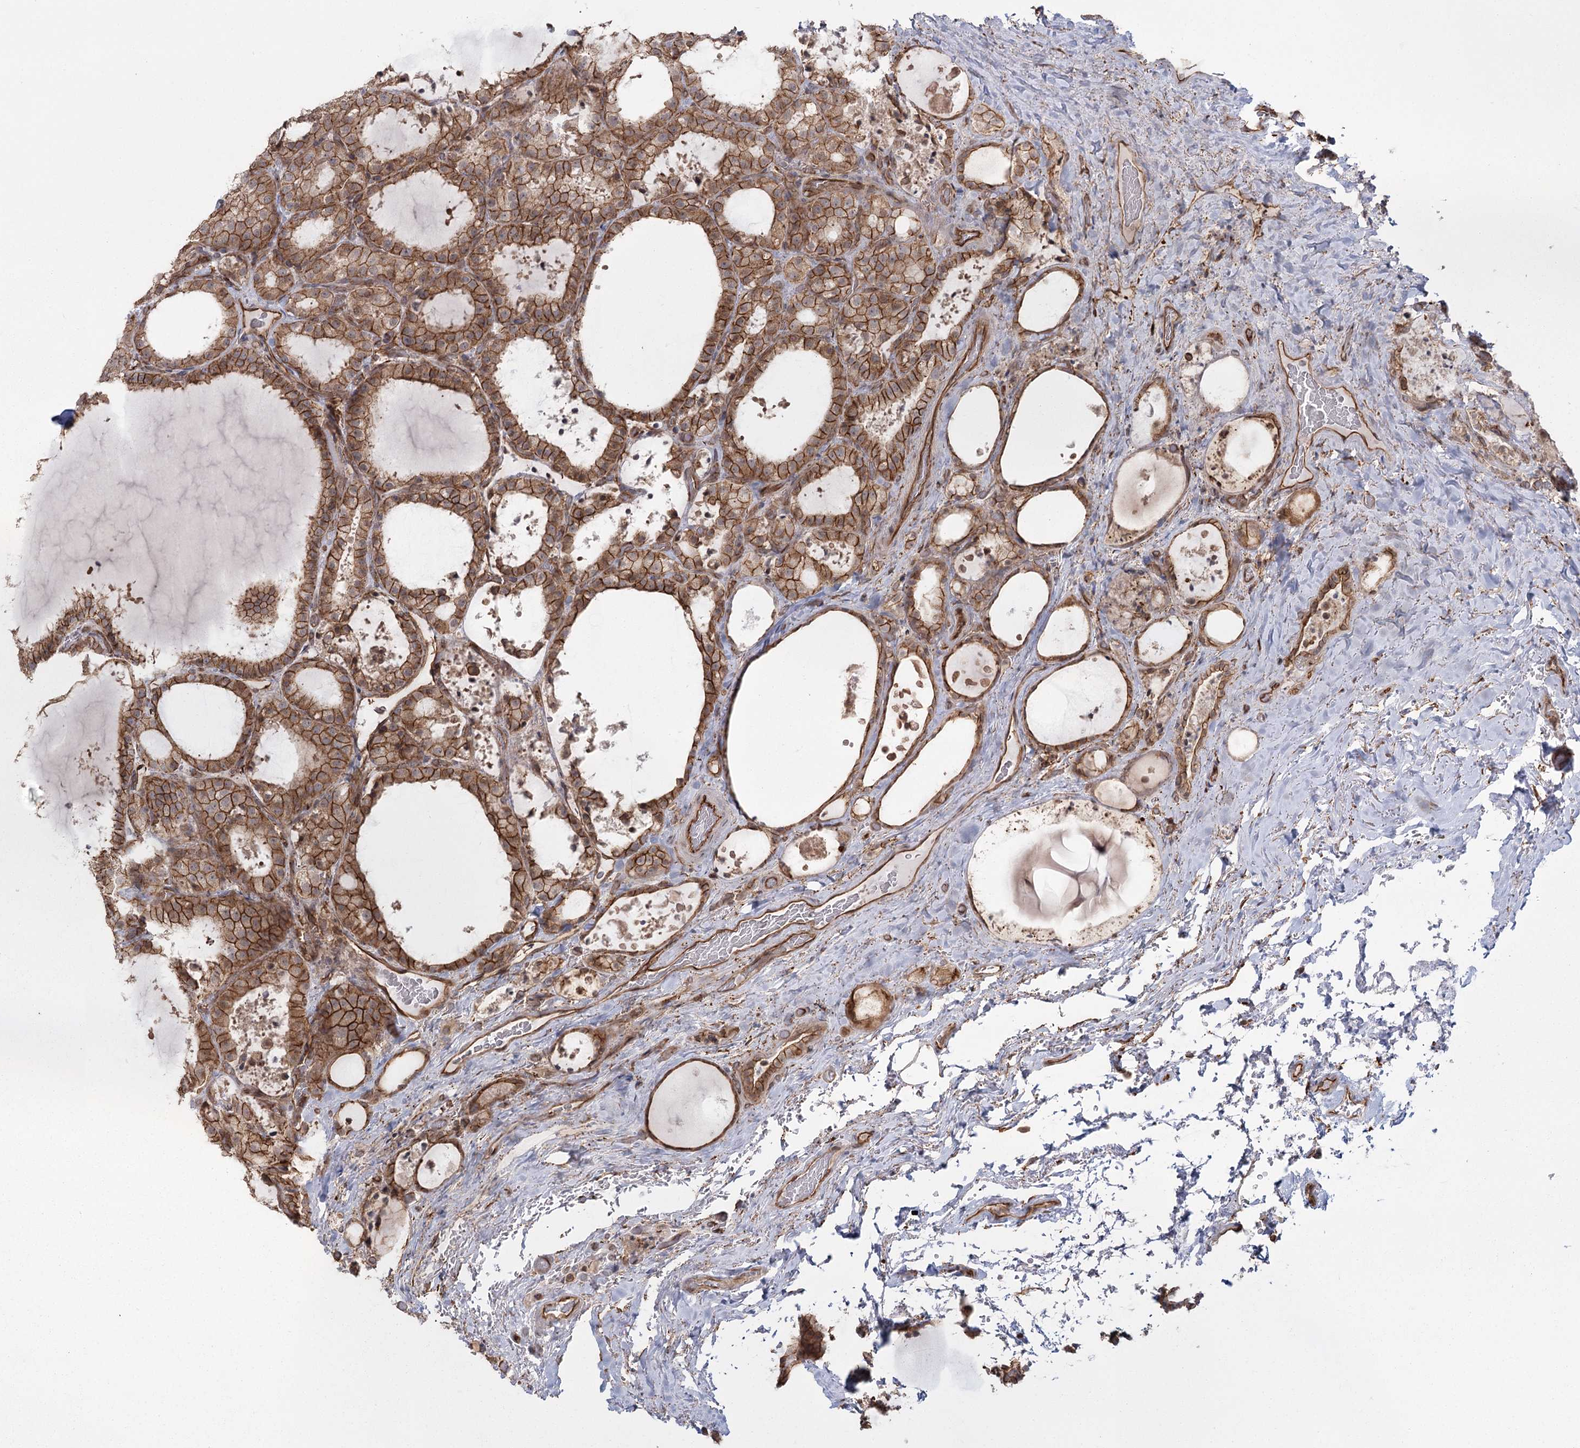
{"staining": {"intensity": "moderate", "quantity": ">75%", "location": "cytoplasmic/membranous"}, "tissue": "thyroid cancer", "cell_type": "Tumor cells", "image_type": "cancer", "snomed": [{"axis": "morphology", "description": "Papillary adenocarcinoma, NOS"}, {"axis": "topography", "description": "Thyroid gland"}], "caption": "Protein expression analysis of papillary adenocarcinoma (thyroid) demonstrates moderate cytoplasmic/membranous expression in about >75% of tumor cells. The protein is stained brown, and the nuclei are stained in blue (DAB (3,3'-diaminobenzidine) IHC with brightfield microscopy, high magnification).", "gene": "RPP14", "patient": {"sex": "male", "age": 77}}